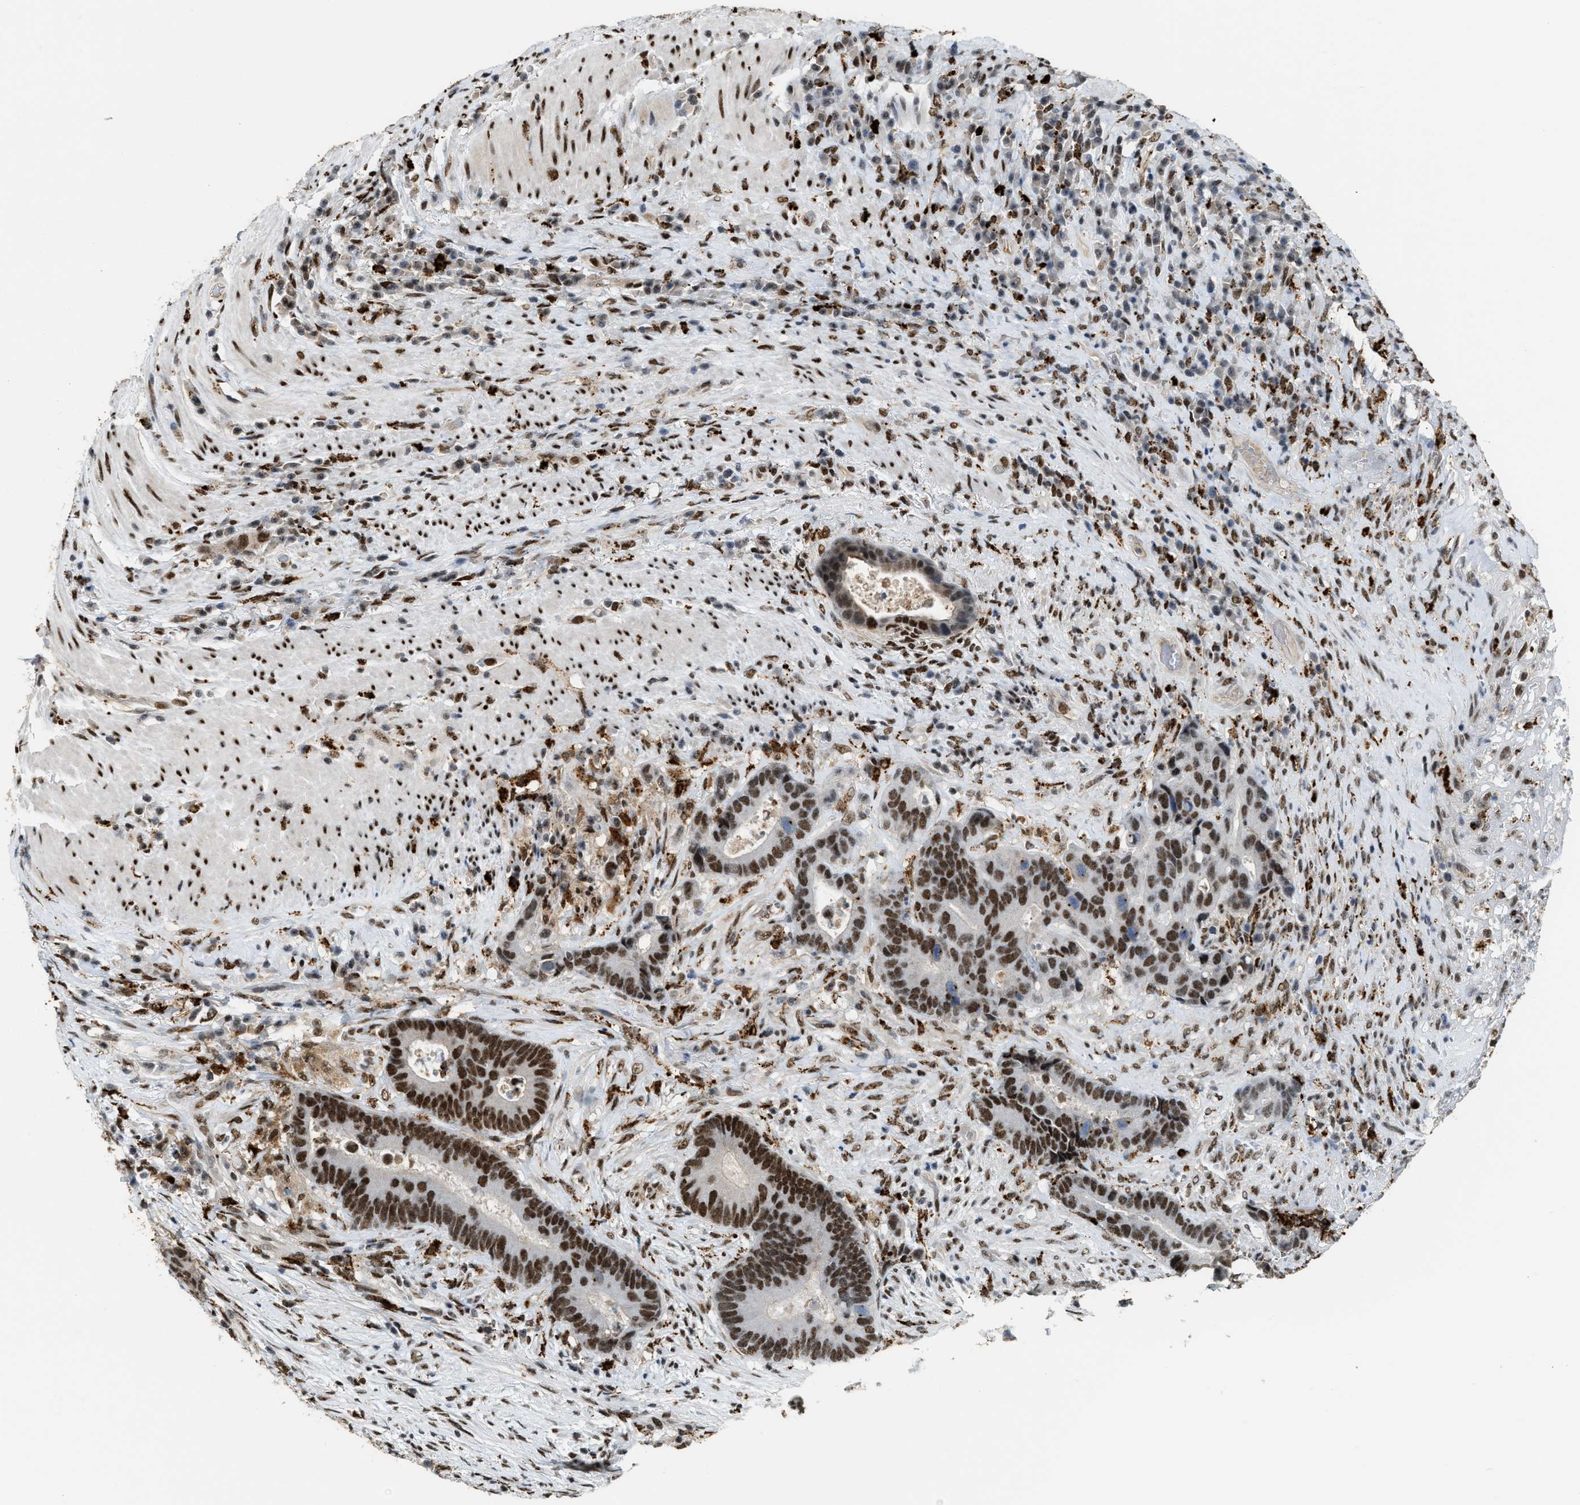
{"staining": {"intensity": "strong", "quantity": ">75%", "location": "nuclear"}, "tissue": "colorectal cancer", "cell_type": "Tumor cells", "image_type": "cancer", "snomed": [{"axis": "morphology", "description": "Adenocarcinoma, NOS"}, {"axis": "topography", "description": "Rectum"}], "caption": "An IHC photomicrograph of tumor tissue is shown. Protein staining in brown shows strong nuclear positivity in colorectal adenocarcinoma within tumor cells.", "gene": "NUMA1", "patient": {"sex": "female", "age": 89}}